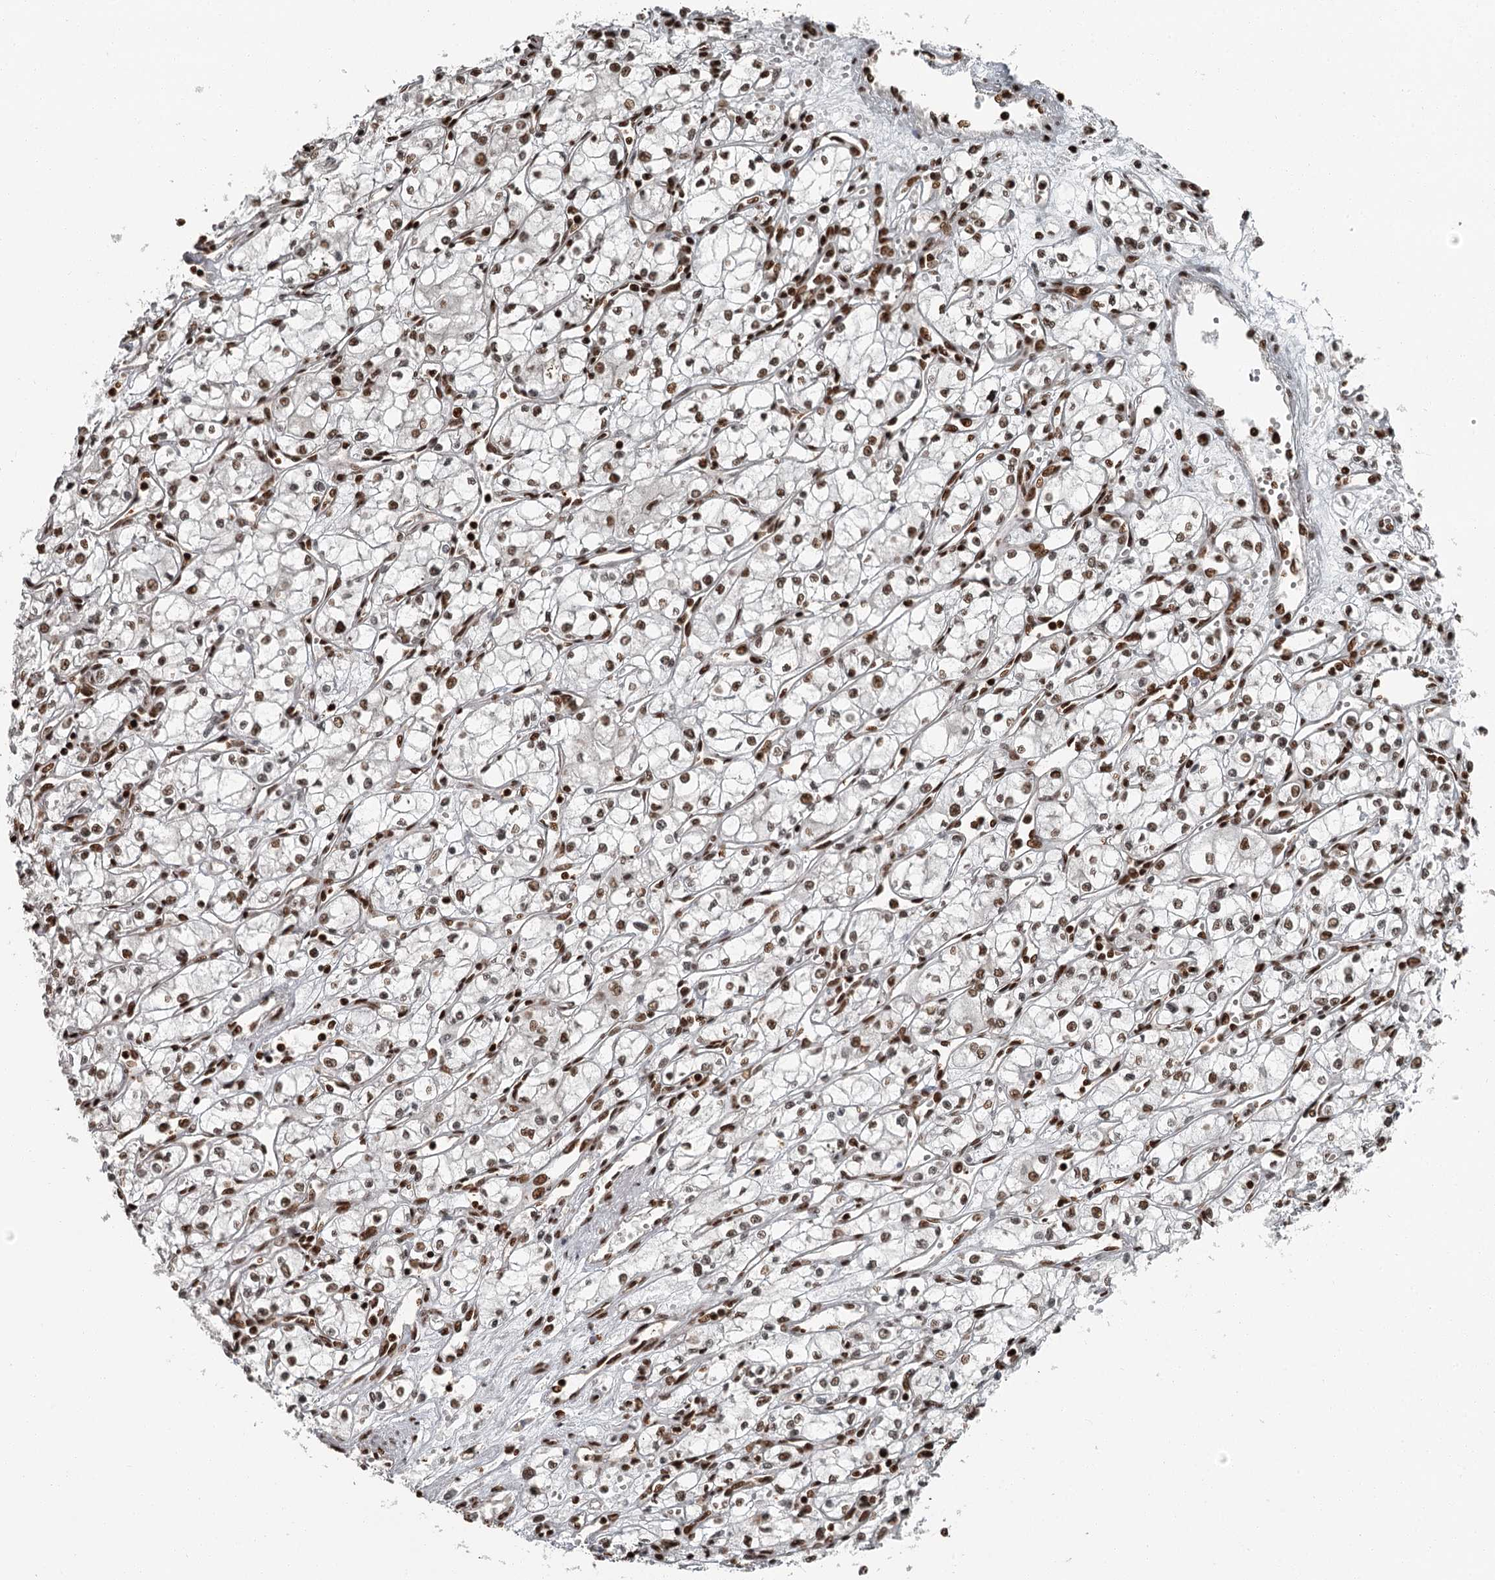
{"staining": {"intensity": "moderate", "quantity": ">75%", "location": "nuclear"}, "tissue": "renal cancer", "cell_type": "Tumor cells", "image_type": "cancer", "snomed": [{"axis": "morphology", "description": "Adenocarcinoma, NOS"}, {"axis": "topography", "description": "Kidney"}], "caption": "A medium amount of moderate nuclear positivity is appreciated in about >75% of tumor cells in renal cancer tissue.", "gene": "RBBP7", "patient": {"sex": "male", "age": 59}}